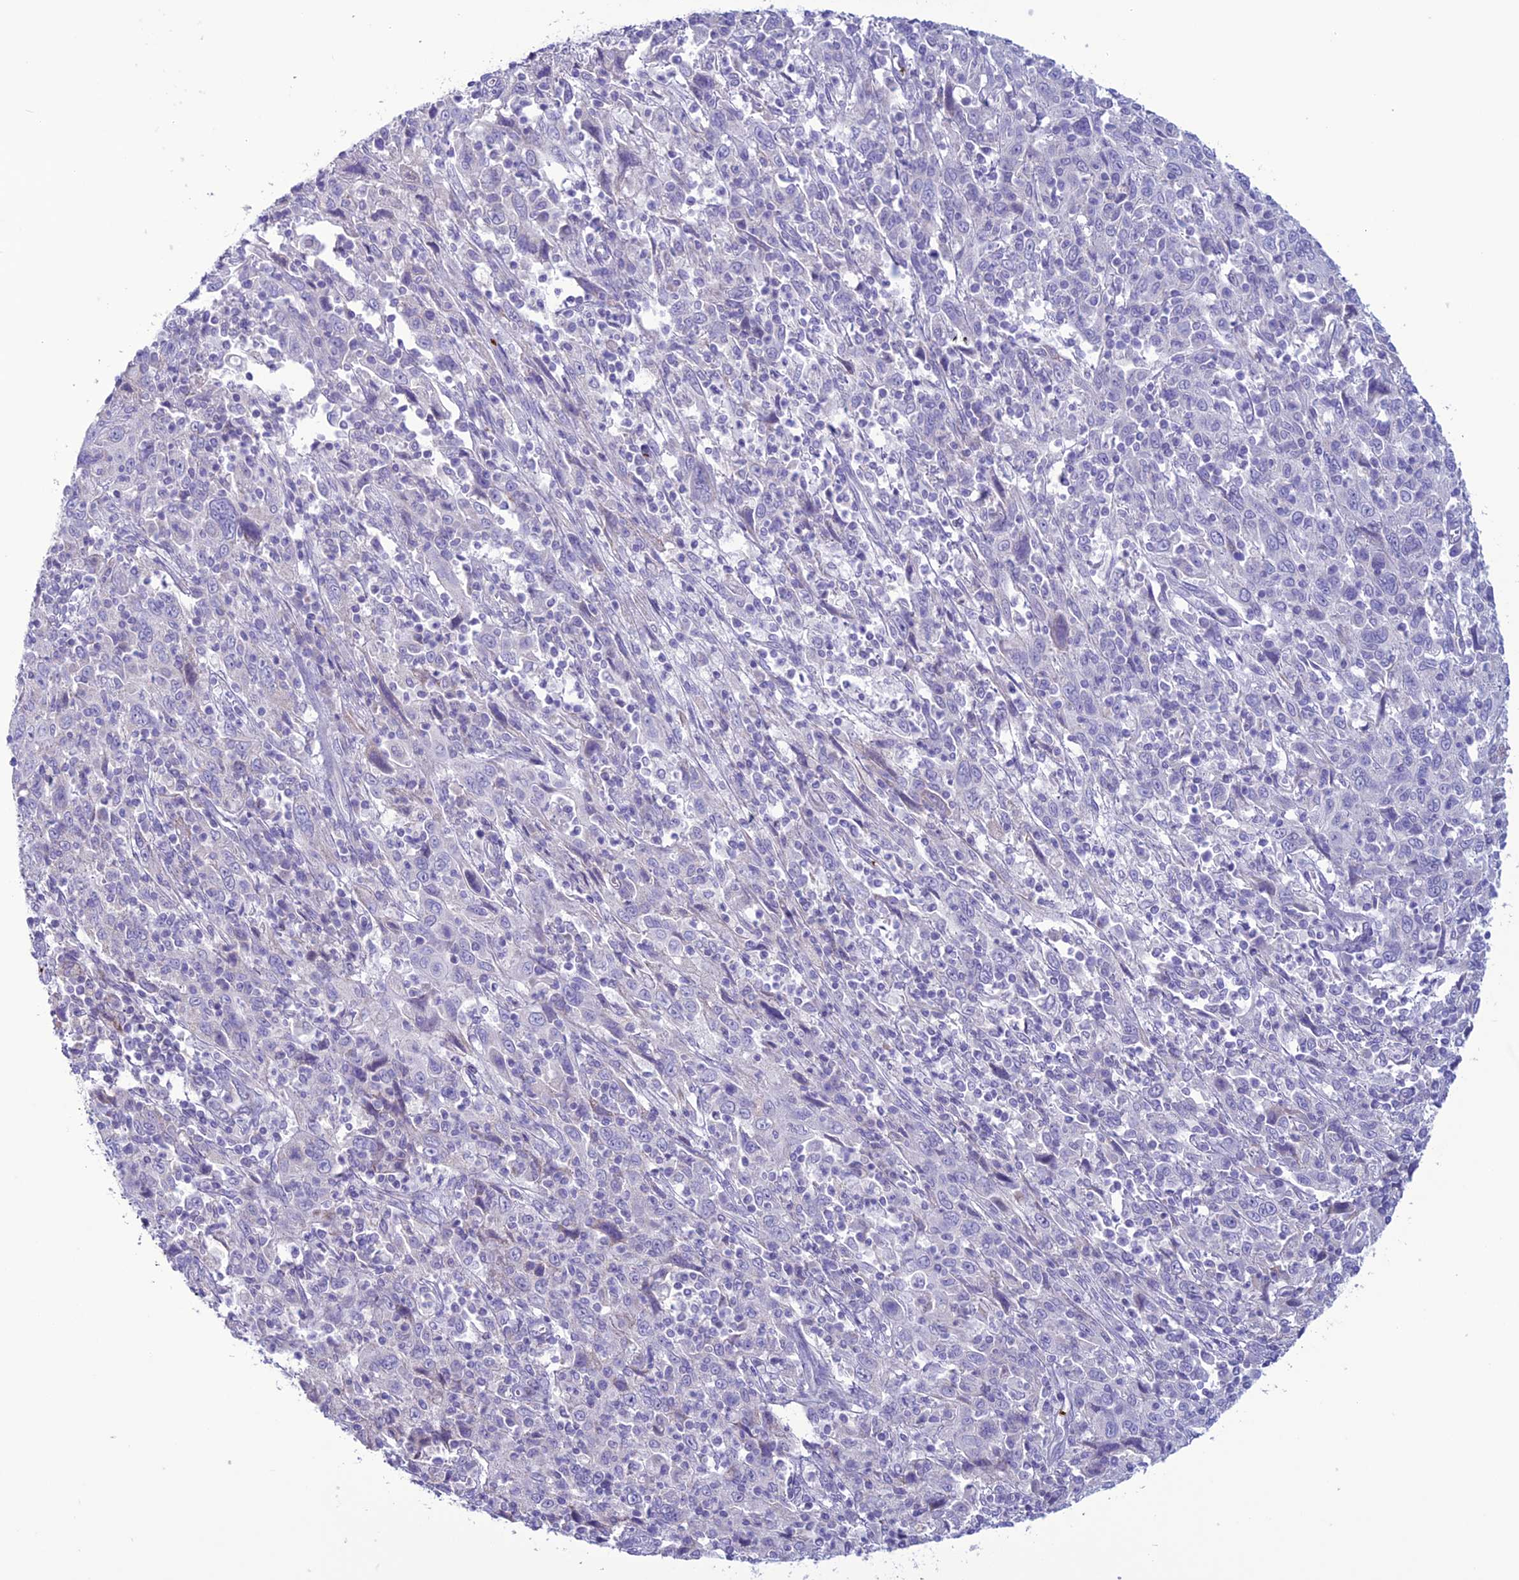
{"staining": {"intensity": "negative", "quantity": "none", "location": "none"}, "tissue": "cervical cancer", "cell_type": "Tumor cells", "image_type": "cancer", "snomed": [{"axis": "morphology", "description": "Squamous cell carcinoma, NOS"}, {"axis": "topography", "description": "Cervix"}], "caption": "Immunohistochemistry image of human cervical cancer (squamous cell carcinoma) stained for a protein (brown), which exhibits no staining in tumor cells.", "gene": "C21orf140", "patient": {"sex": "female", "age": 46}}